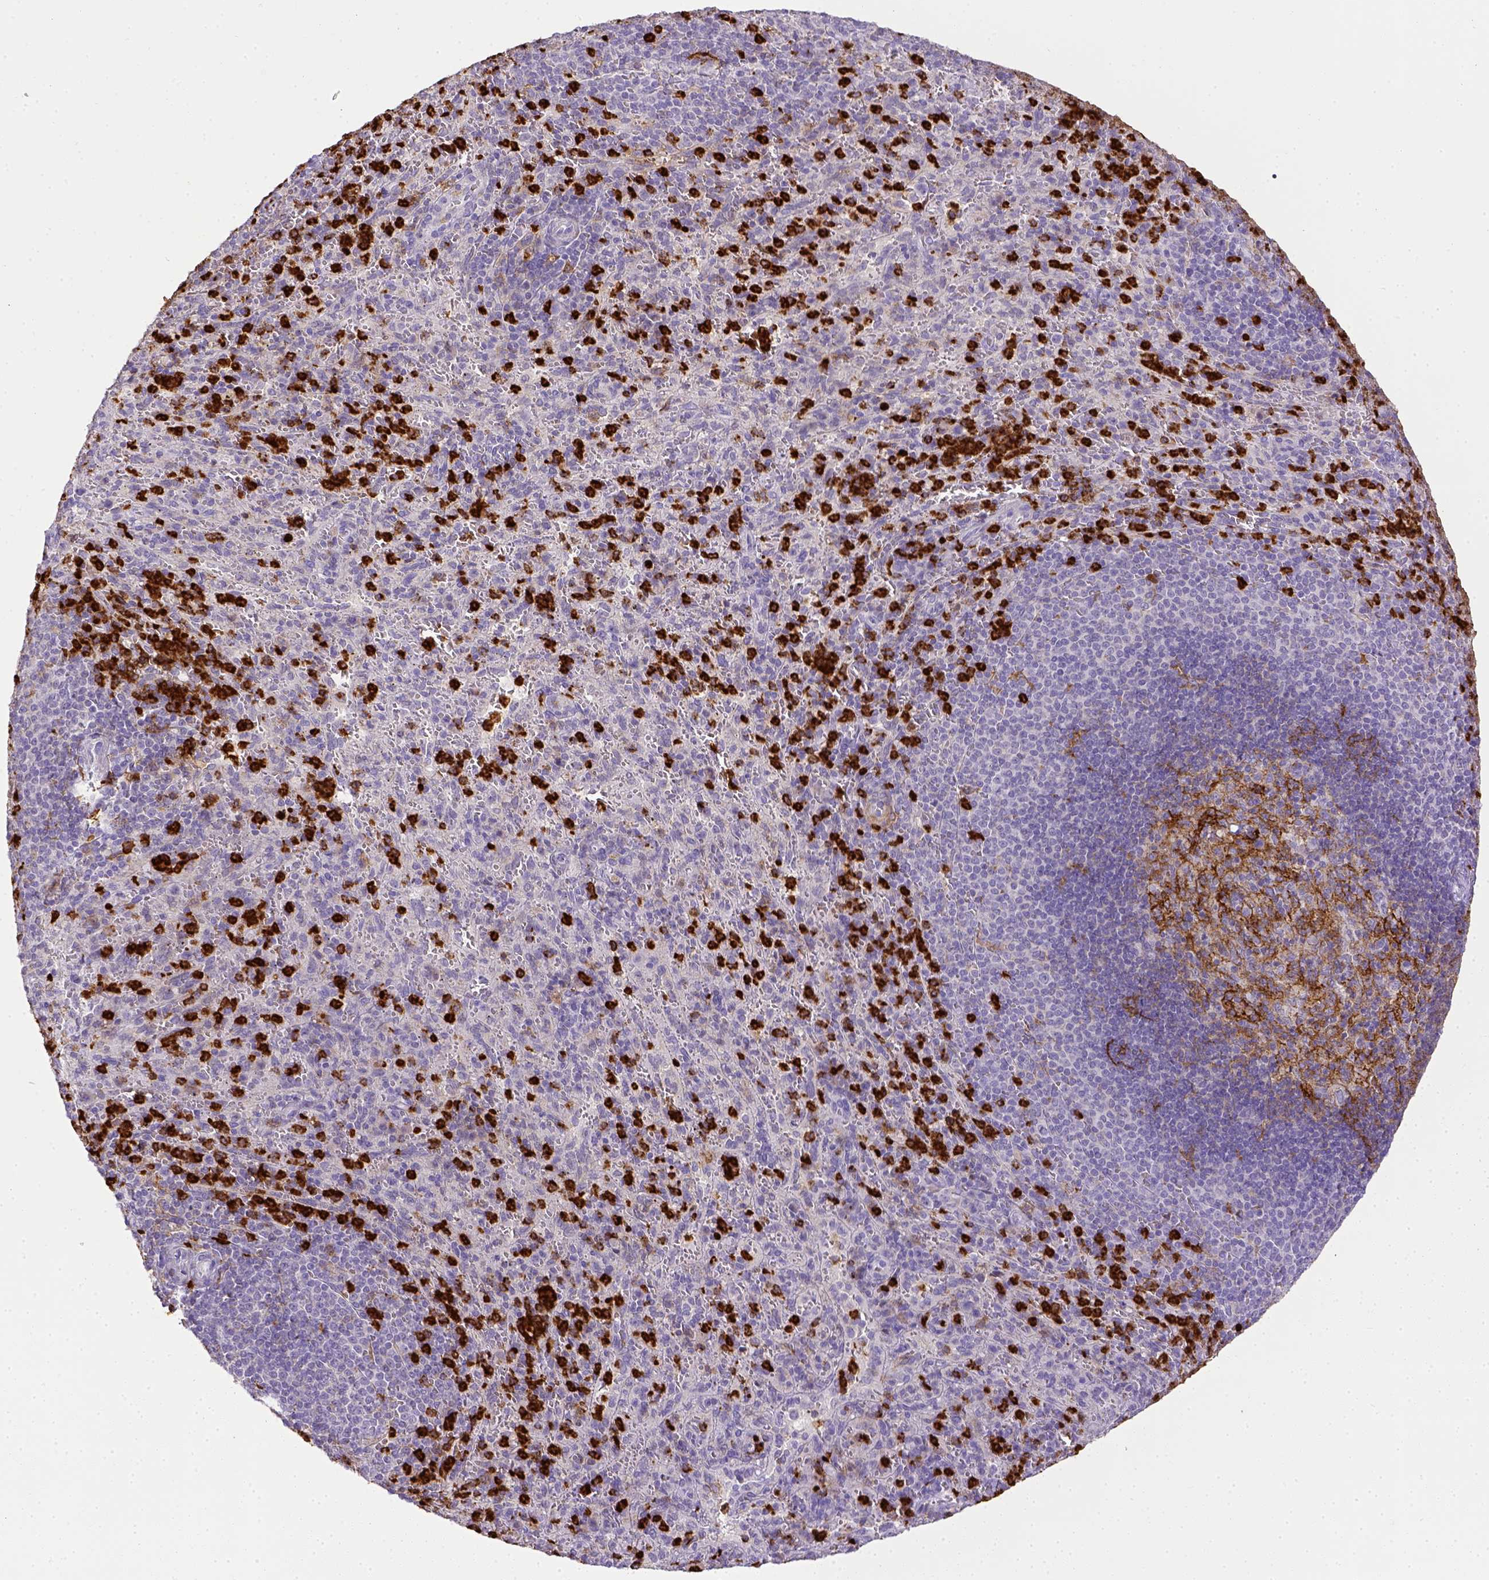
{"staining": {"intensity": "strong", "quantity": "25%-75%", "location": "cytoplasmic/membranous"}, "tissue": "spleen", "cell_type": "Cells in red pulp", "image_type": "normal", "snomed": [{"axis": "morphology", "description": "Normal tissue, NOS"}, {"axis": "topography", "description": "Spleen"}], "caption": "Brown immunohistochemical staining in unremarkable spleen demonstrates strong cytoplasmic/membranous positivity in about 25%-75% of cells in red pulp. The staining was performed using DAB (3,3'-diaminobenzidine) to visualize the protein expression in brown, while the nuclei were stained in blue with hematoxylin (Magnification: 20x).", "gene": "ITGAM", "patient": {"sex": "male", "age": 57}}